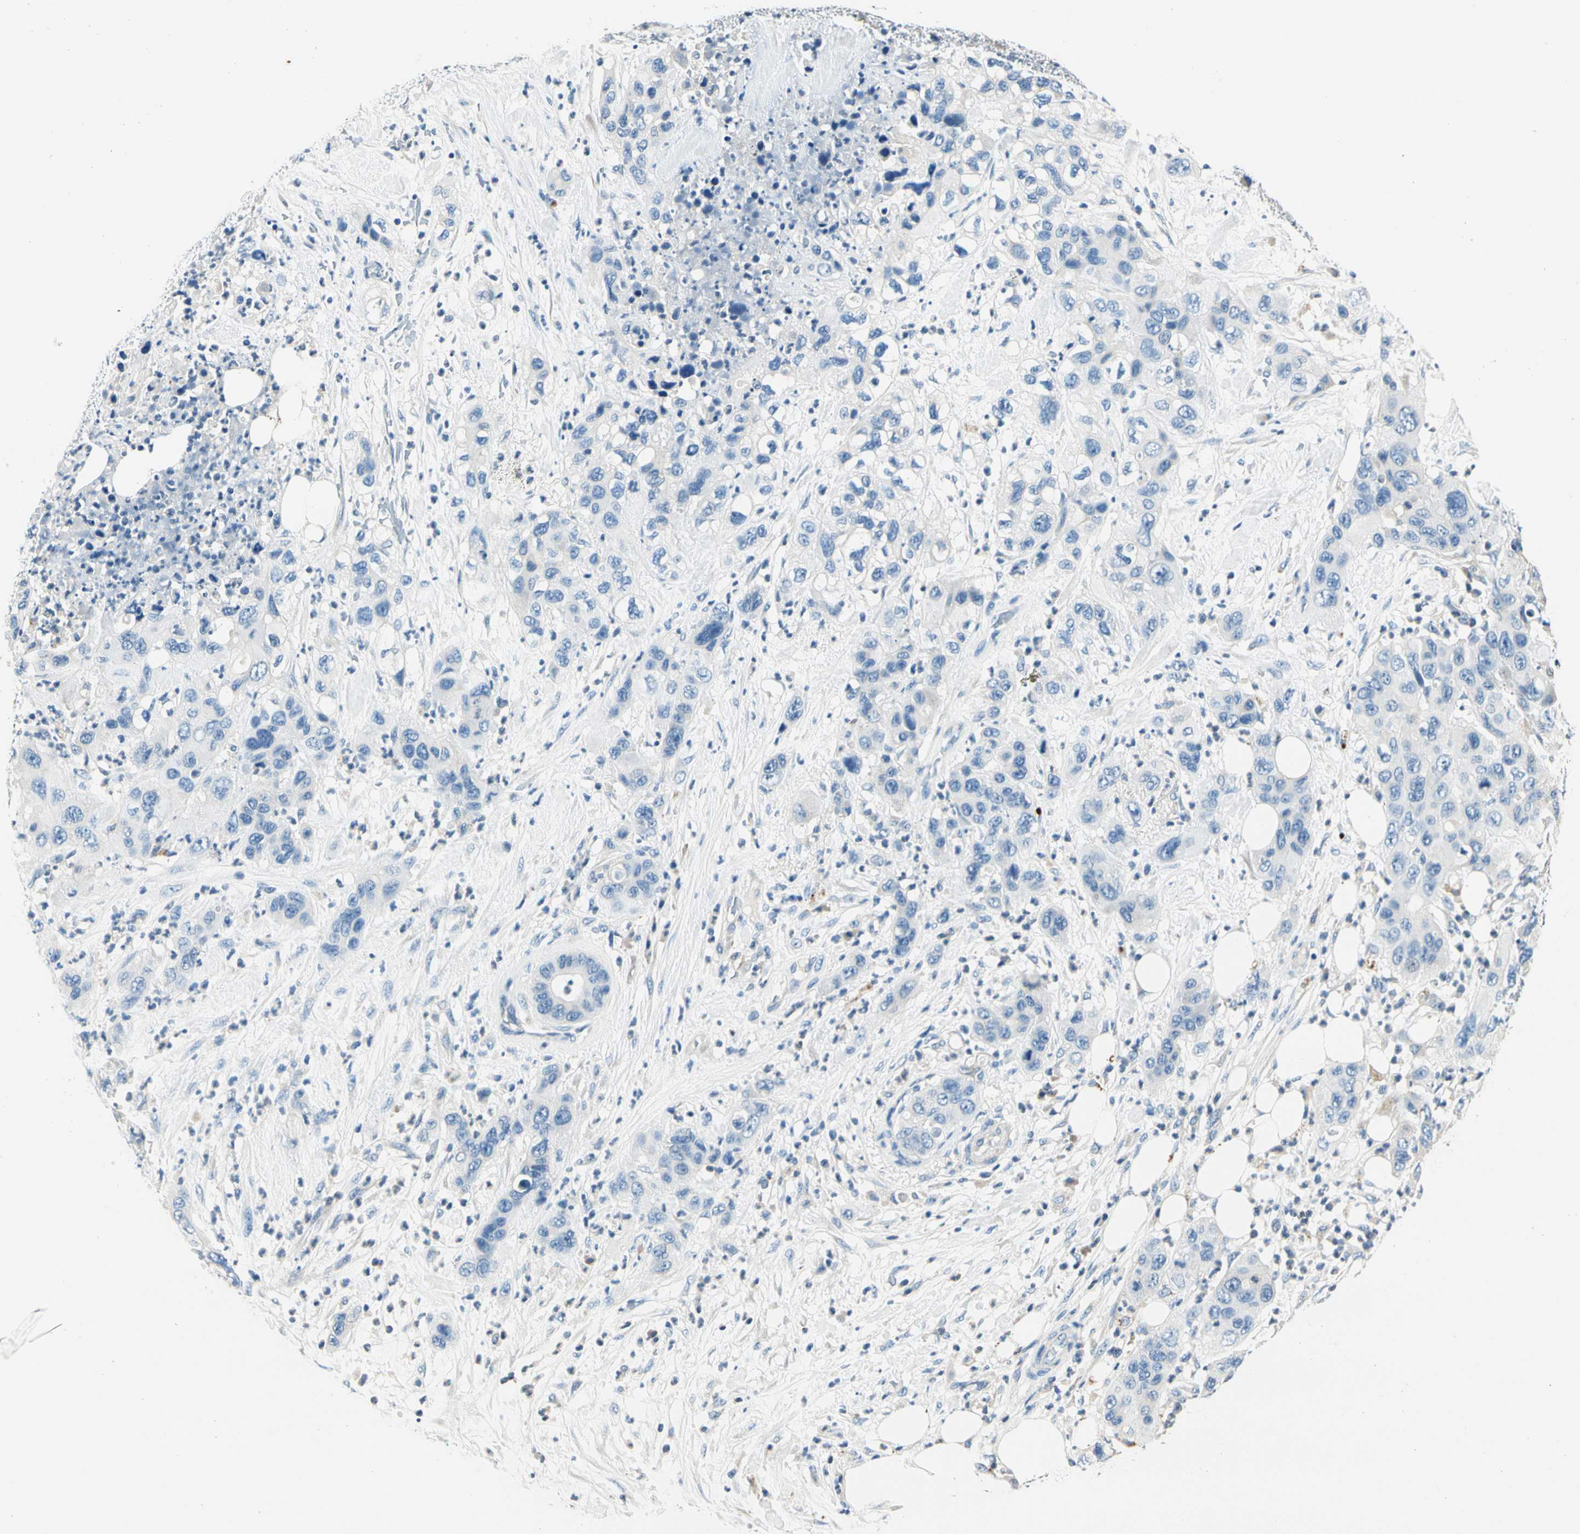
{"staining": {"intensity": "negative", "quantity": "none", "location": "none"}, "tissue": "pancreatic cancer", "cell_type": "Tumor cells", "image_type": "cancer", "snomed": [{"axis": "morphology", "description": "Adenocarcinoma, NOS"}, {"axis": "topography", "description": "Pancreas"}], "caption": "IHC image of neoplastic tissue: pancreatic cancer stained with DAB displays no significant protein expression in tumor cells.", "gene": "TGFBR3", "patient": {"sex": "female", "age": 71}}